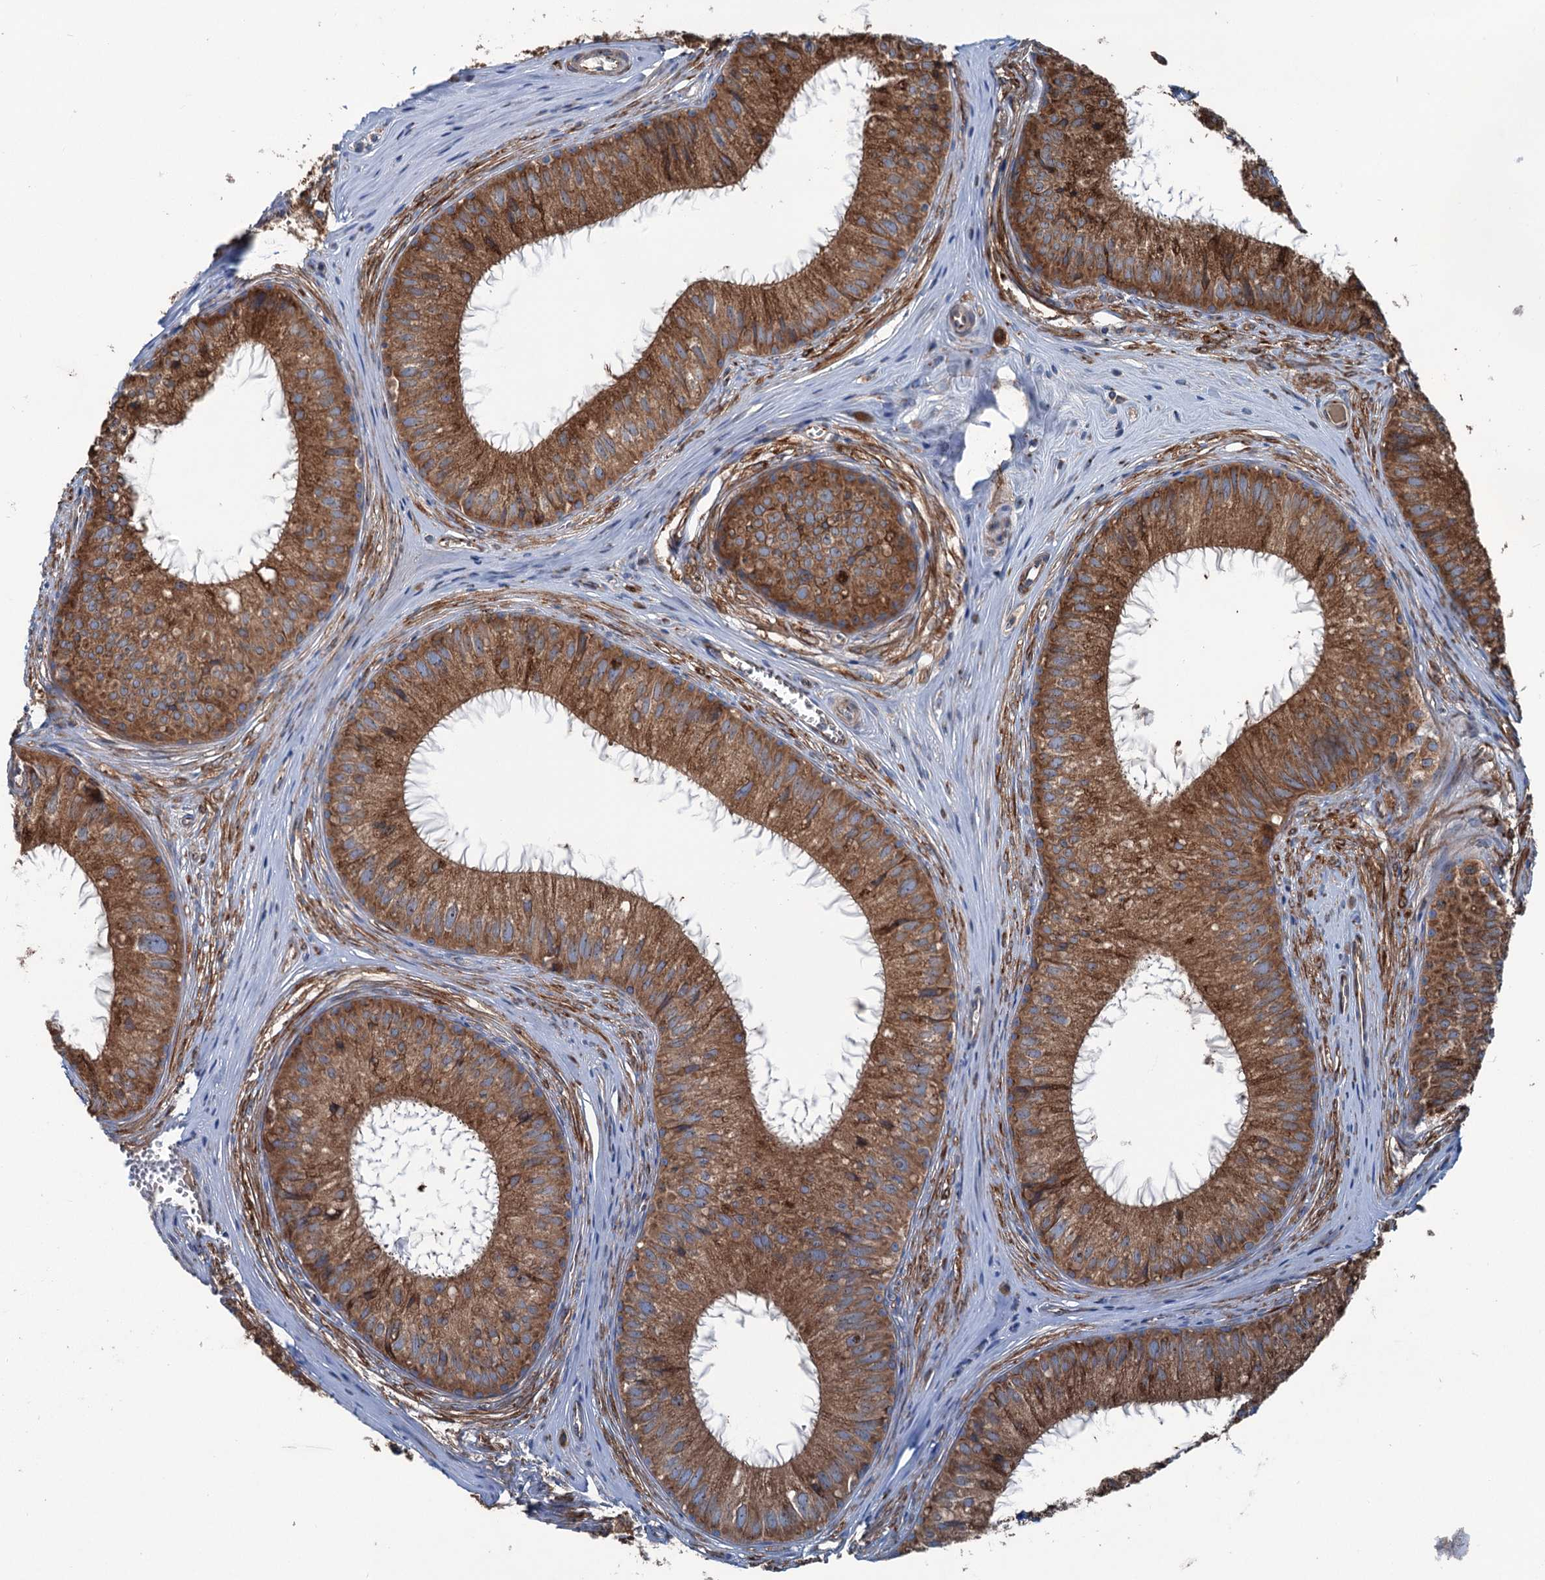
{"staining": {"intensity": "moderate", "quantity": ">75%", "location": "cytoplasmic/membranous"}, "tissue": "epididymis", "cell_type": "Glandular cells", "image_type": "normal", "snomed": [{"axis": "morphology", "description": "Normal tissue, NOS"}, {"axis": "topography", "description": "Epididymis"}], "caption": "An image showing moderate cytoplasmic/membranous positivity in about >75% of glandular cells in benign epididymis, as visualized by brown immunohistochemical staining.", "gene": "CALCOCO1", "patient": {"sex": "male", "age": 36}}